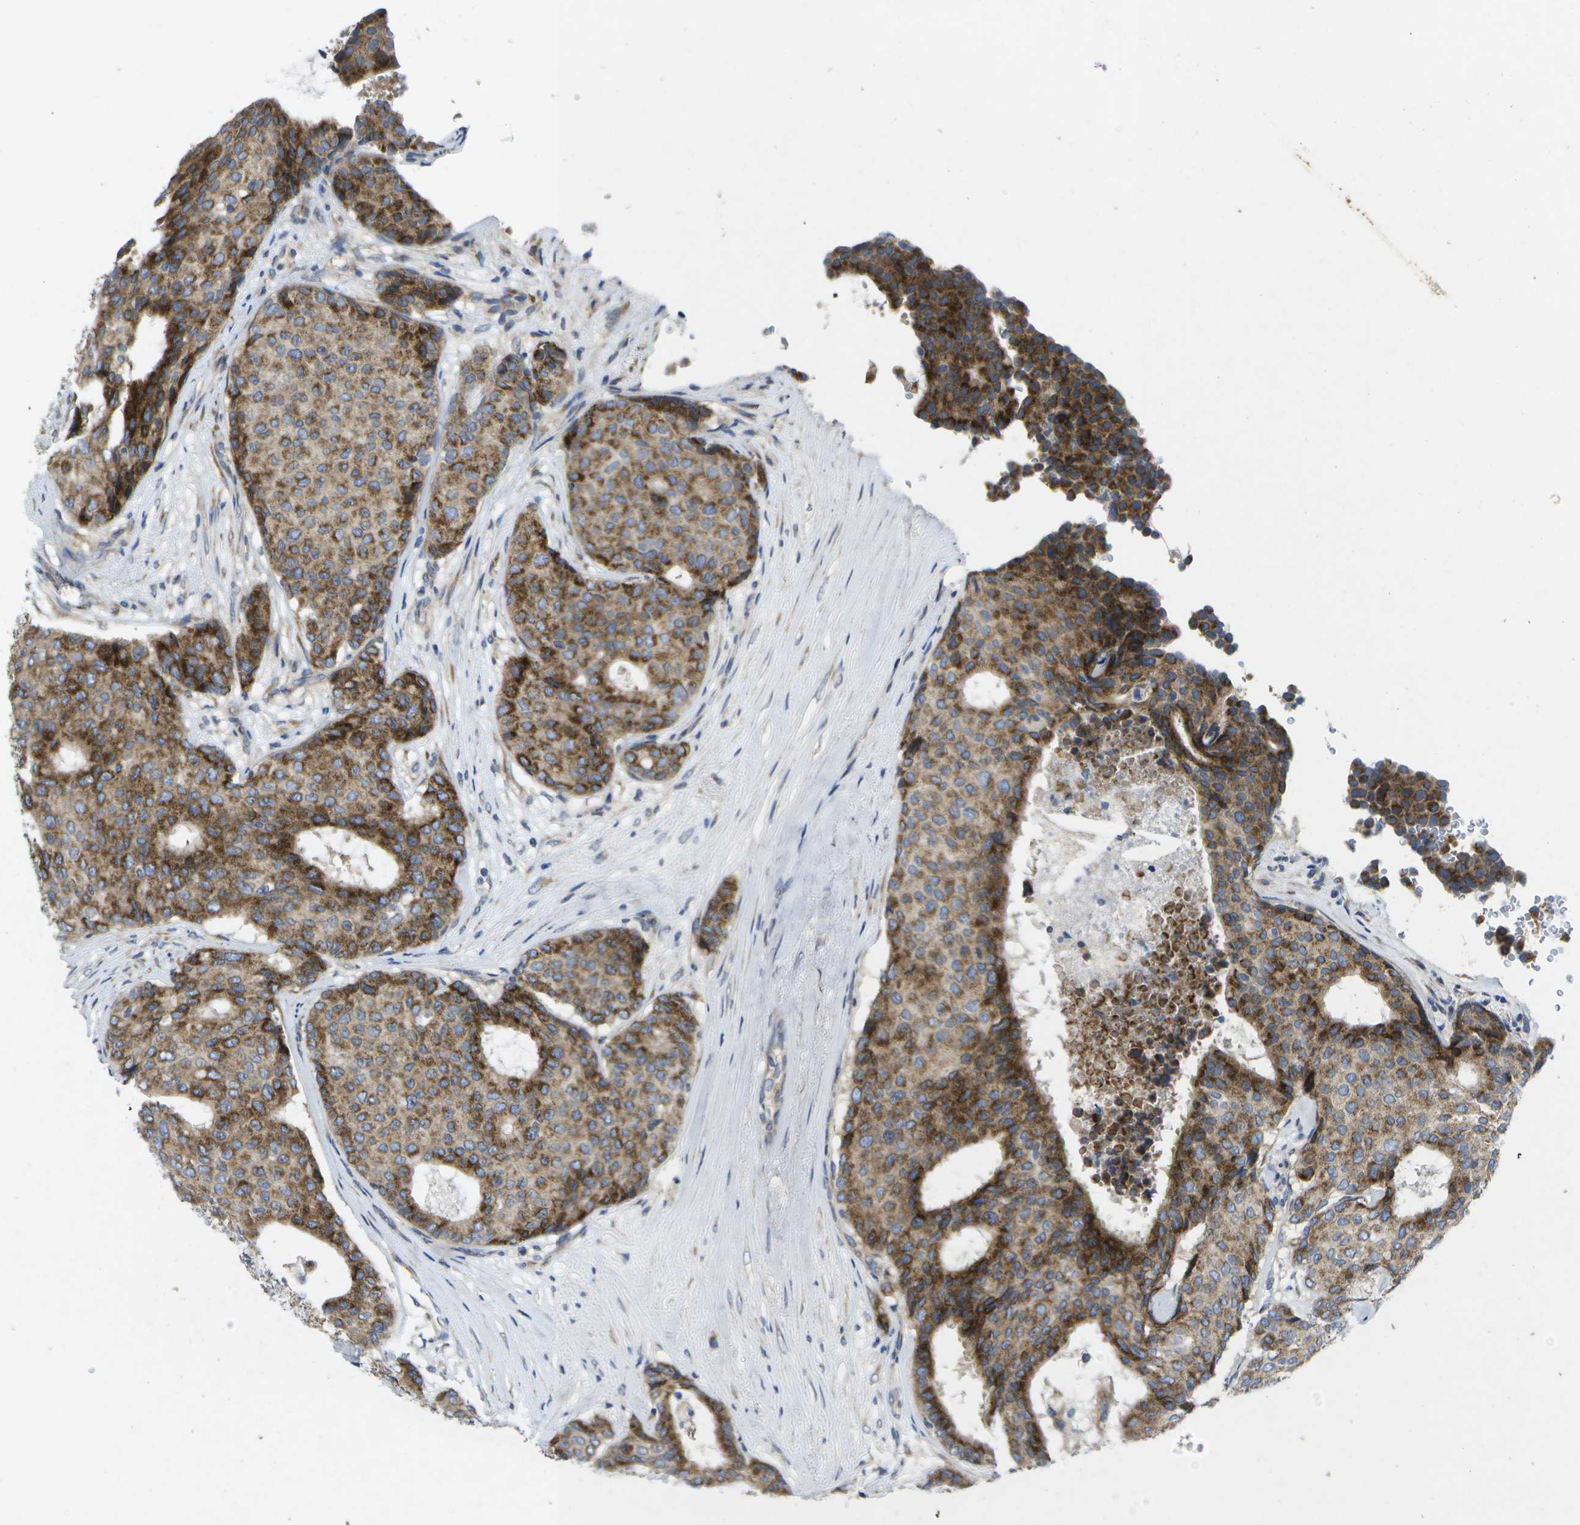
{"staining": {"intensity": "moderate", "quantity": ">75%", "location": "cytoplasmic/membranous"}, "tissue": "breast cancer", "cell_type": "Tumor cells", "image_type": "cancer", "snomed": [{"axis": "morphology", "description": "Duct carcinoma"}, {"axis": "topography", "description": "Breast"}], "caption": "Protein analysis of breast cancer (infiltrating ductal carcinoma) tissue demonstrates moderate cytoplasmic/membranous positivity in about >75% of tumor cells. (DAB = brown stain, brightfield microscopy at high magnification).", "gene": "KDELR1", "patient": {"sex": "female", "age": 75}}